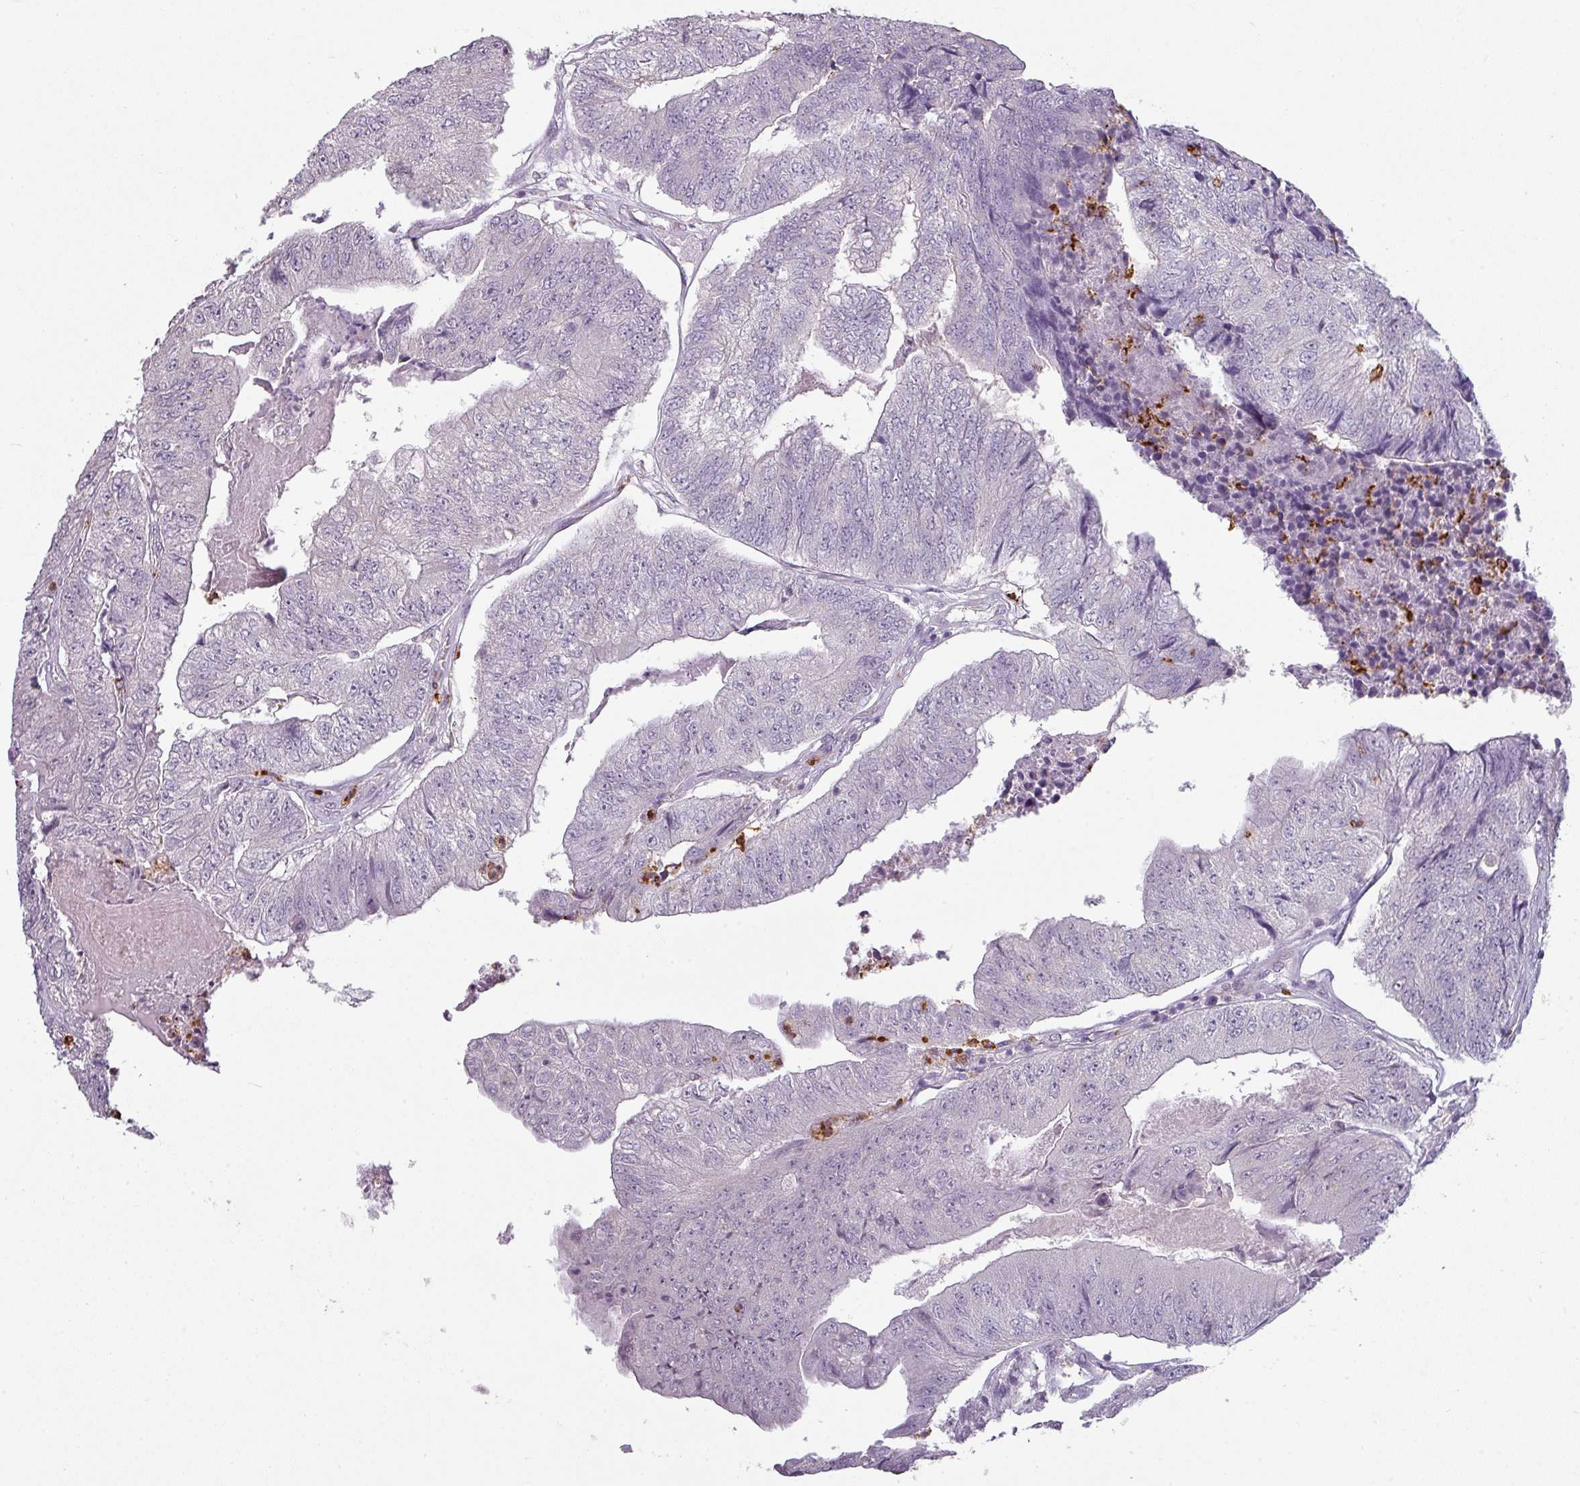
{"staining": {"intensity": "negative", "quantity": "none", "location": "none"}, "tissue": "colorectal cancer", "cell_type": "Tumor cells", "image_type": "cancer", "snomed": [{"axis": "morphology", "description": "Adenocarcinoma, NOS"}, {"axis": "topography", "description": "Colon"}], "caption": "High power microscopy histopathology image of an immunohistochemistry (IHC) histopathology image of colorectal adenocarcinoma, revealing no significant expression in tumor cells.", "gene": "MAGEC3", "patient": {"sex": "female", "age": 67}}